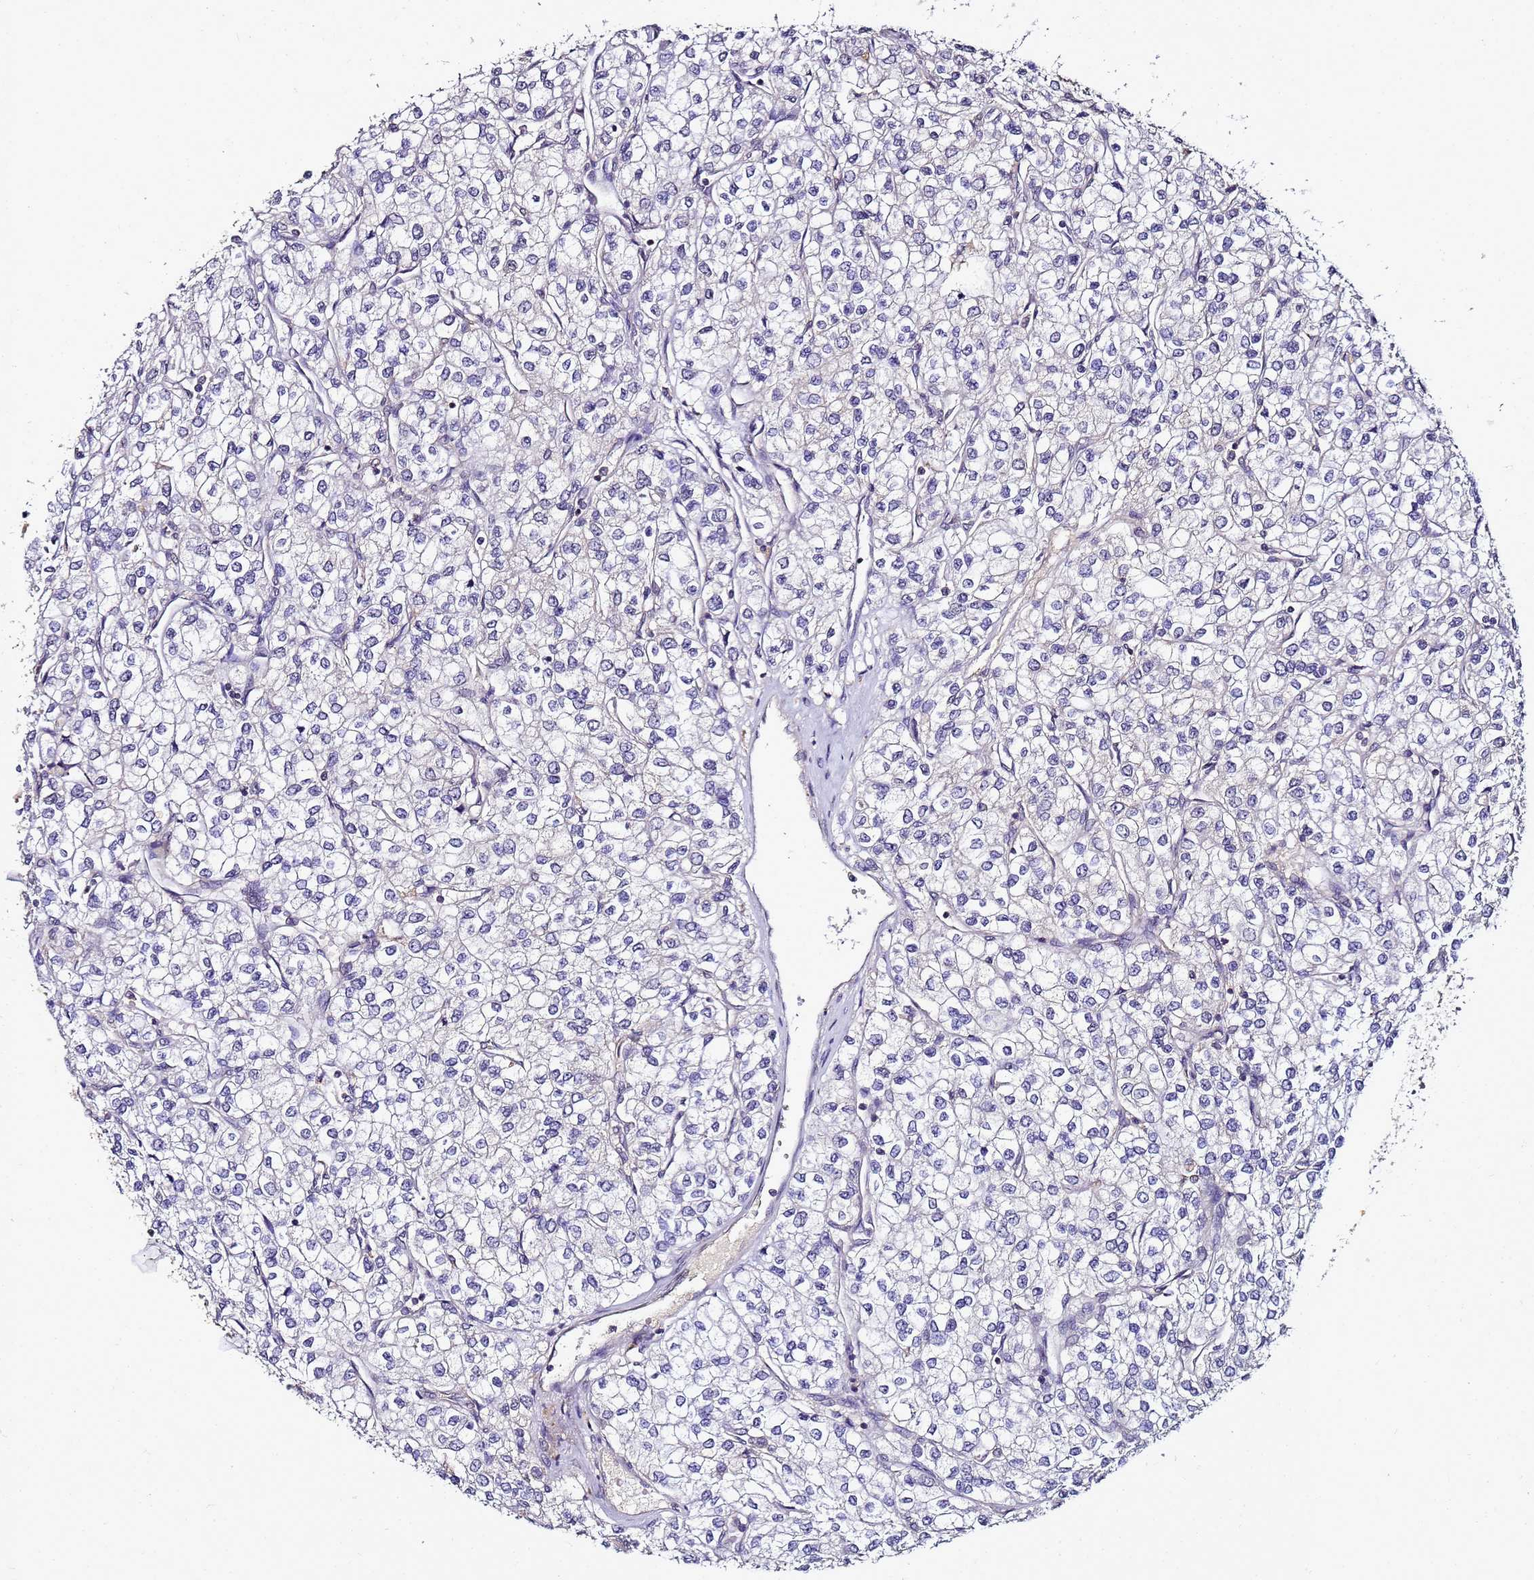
{"staining": {"intensity": "negative", "quantity": "none", "location": "none"}, "tissue": "renal cancer", "cell_type": "Tumor cells", "image_type": "cancer", "snomed": [{"axis": "morphology", "description": "Adenocarcinoma, NOS"}, {"axis": "topography", "description": "Kidney"}], "caption": "There is no significant staining in tumor cells of renal adenocarcinoma. Brightfield microscopy of immunohistochemistry stained with DAB (3,3'-diaminobenzidine) (brown) and hematoxylin (blue), captured at high magnification.", "gene": "ANKRD17", "patient": {"sex": "male", "age": 80}}